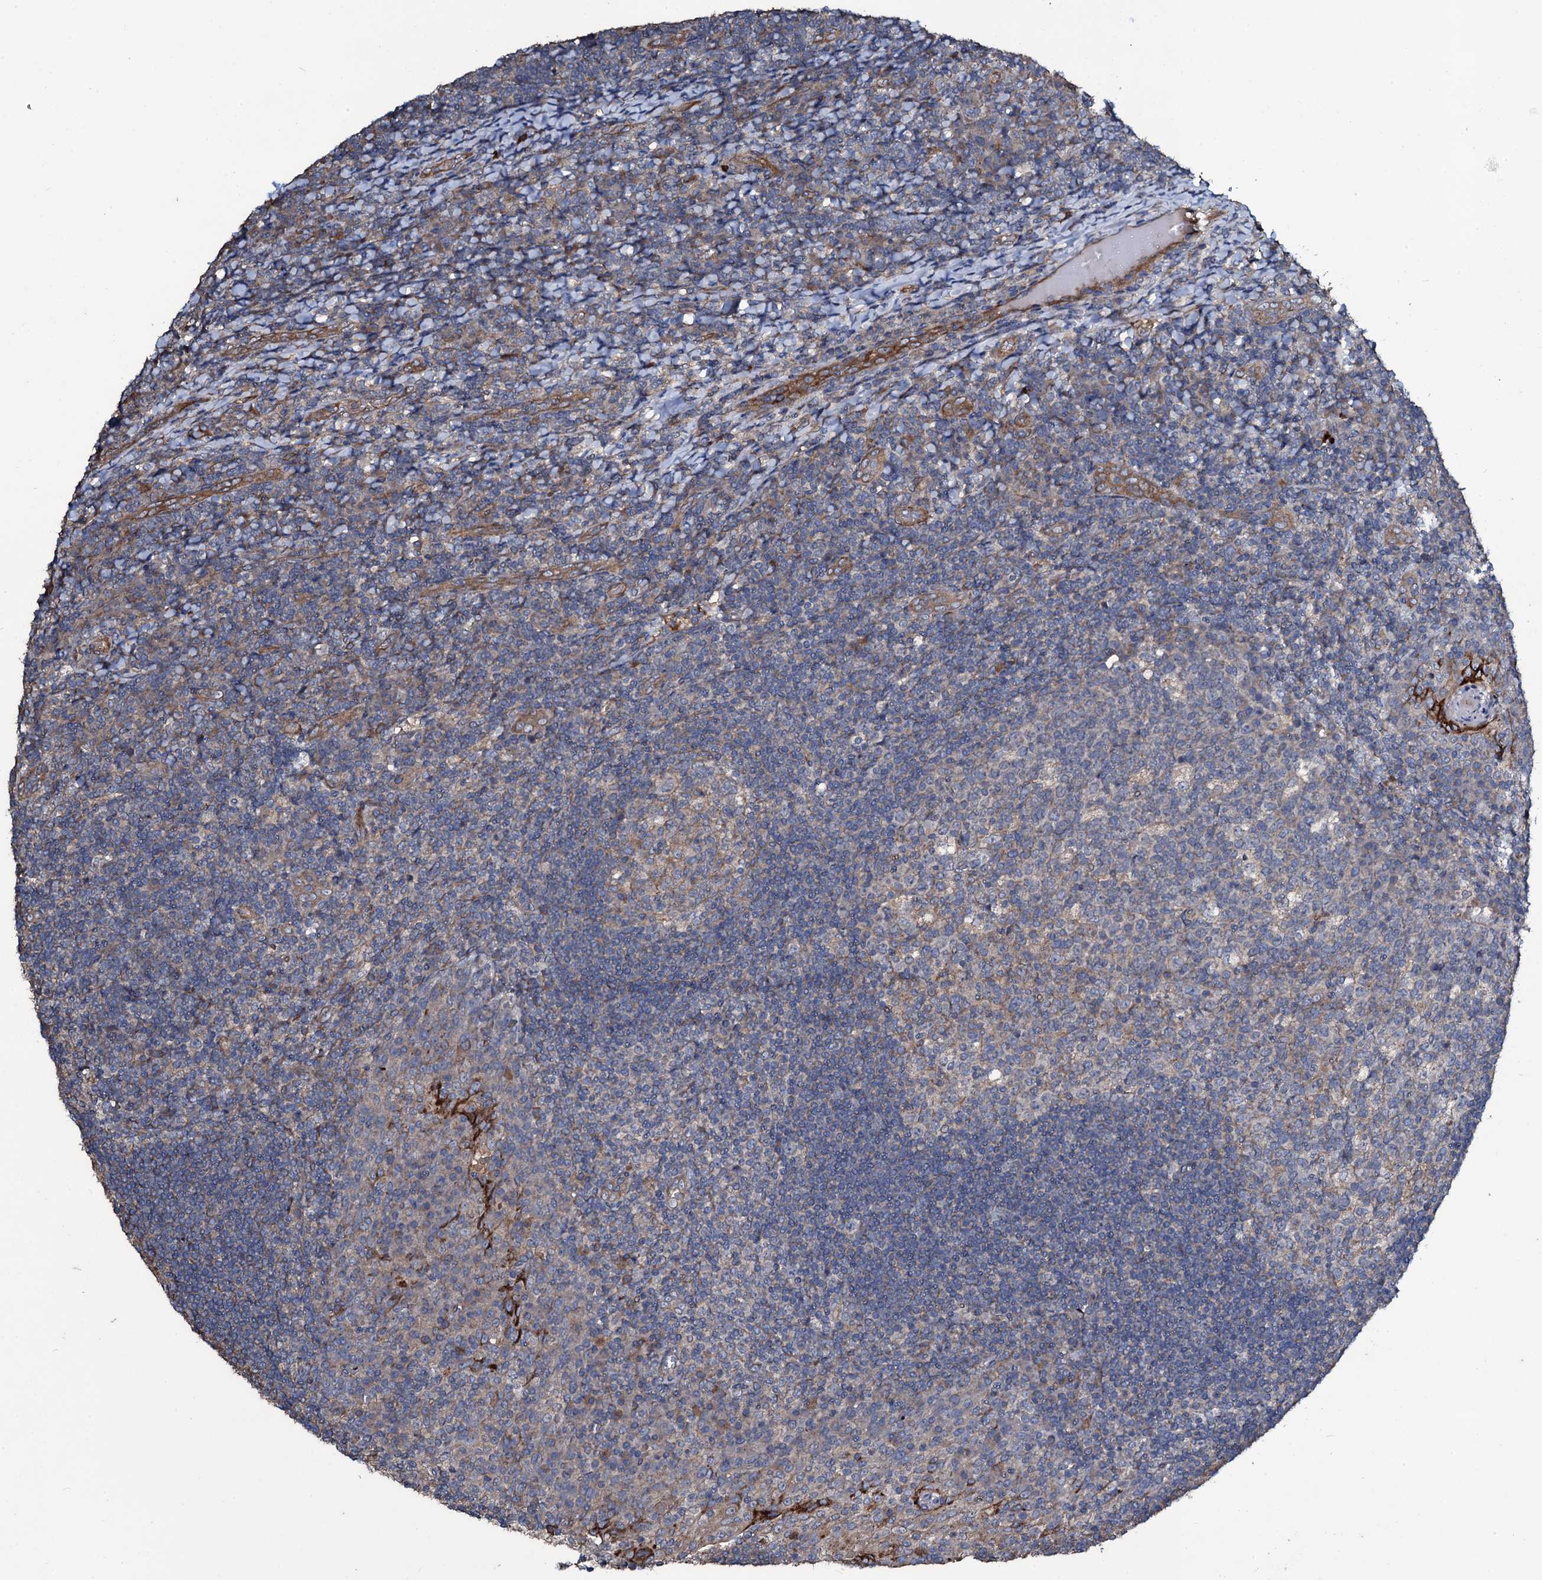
{"staining": {"intensity": "moderate", "quantity": "<25%", "location": "cytoplasmic/membranous"}, "tissue": "tonsil", "cell_type": "Germinal center cells", "image_type": "normal", "snomed": [{"axis": "morphology", "description": "Normal tissue, NOS"}, {"axis": "topography", "description": "Tonsil"}], "caption": "Tonsil was stained to show a protein in brown. There is low levels of moderate cytoplasmic/membranous expression in approximately <25% of germinal center cells. Ihc stains the protein in brown and the nuclei are stained blue.", "gene": "WIPF3", "patient": {"sex": "male", "age": 17}}